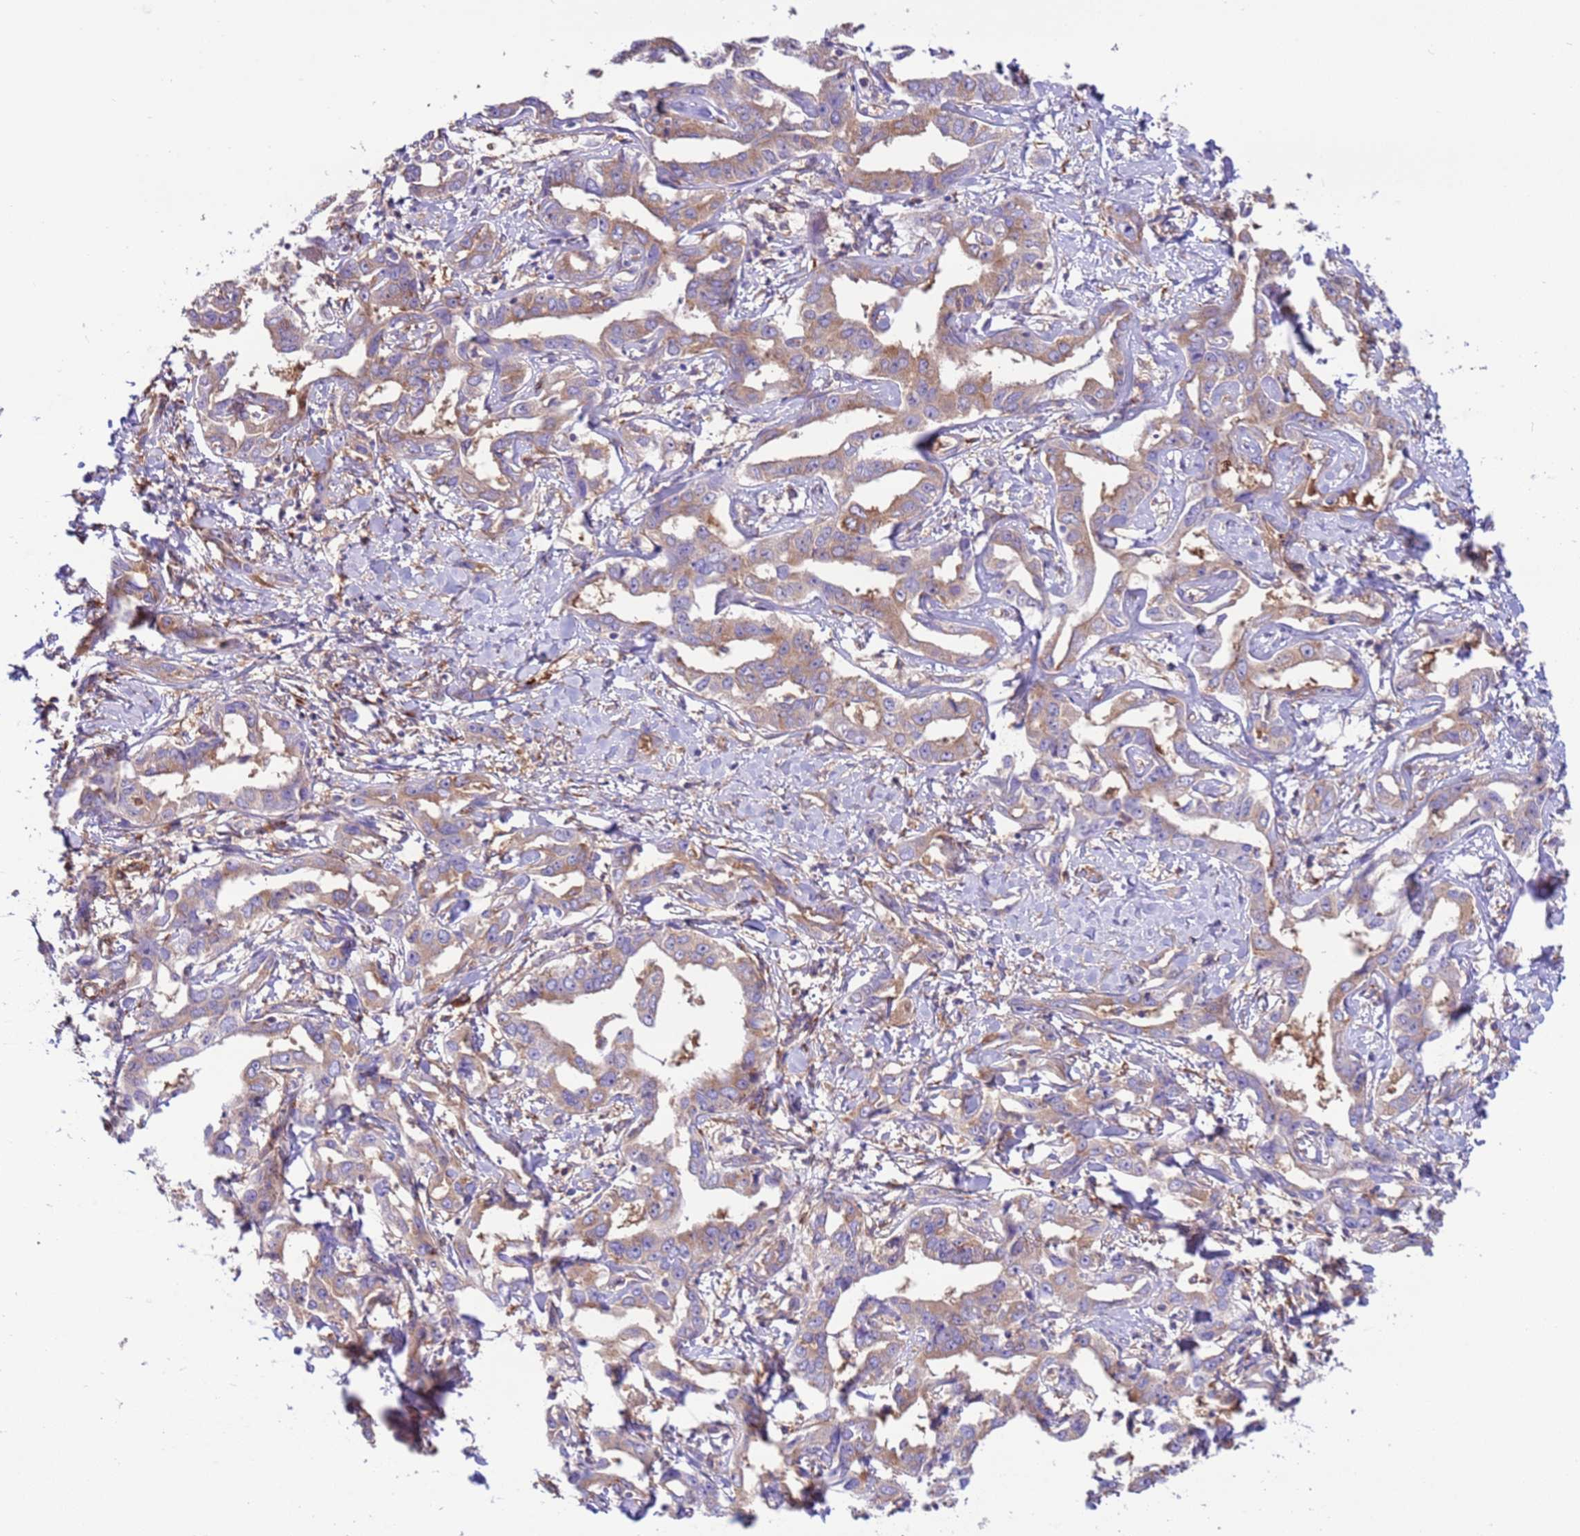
{"staining": {"intensity": "weak", "quantity": ">75%", "location": "cytoplasmic/membranous"}, "tissue": "liver cancer", "cell_type": "Tumor cells", "image_type": "cancer", "snomed": [{"axis": "morphology", "description": "Cholangiocarcinoma"}, {"axis": "topography", "description": "Liver"}], "caption": "An image of liver cancer stained for a protein demonstrates weak cytoplasmic/membranous brown staining in tumor cells.", "gene": "VARS1", "patient": {"sex": "male", "age": 59}}